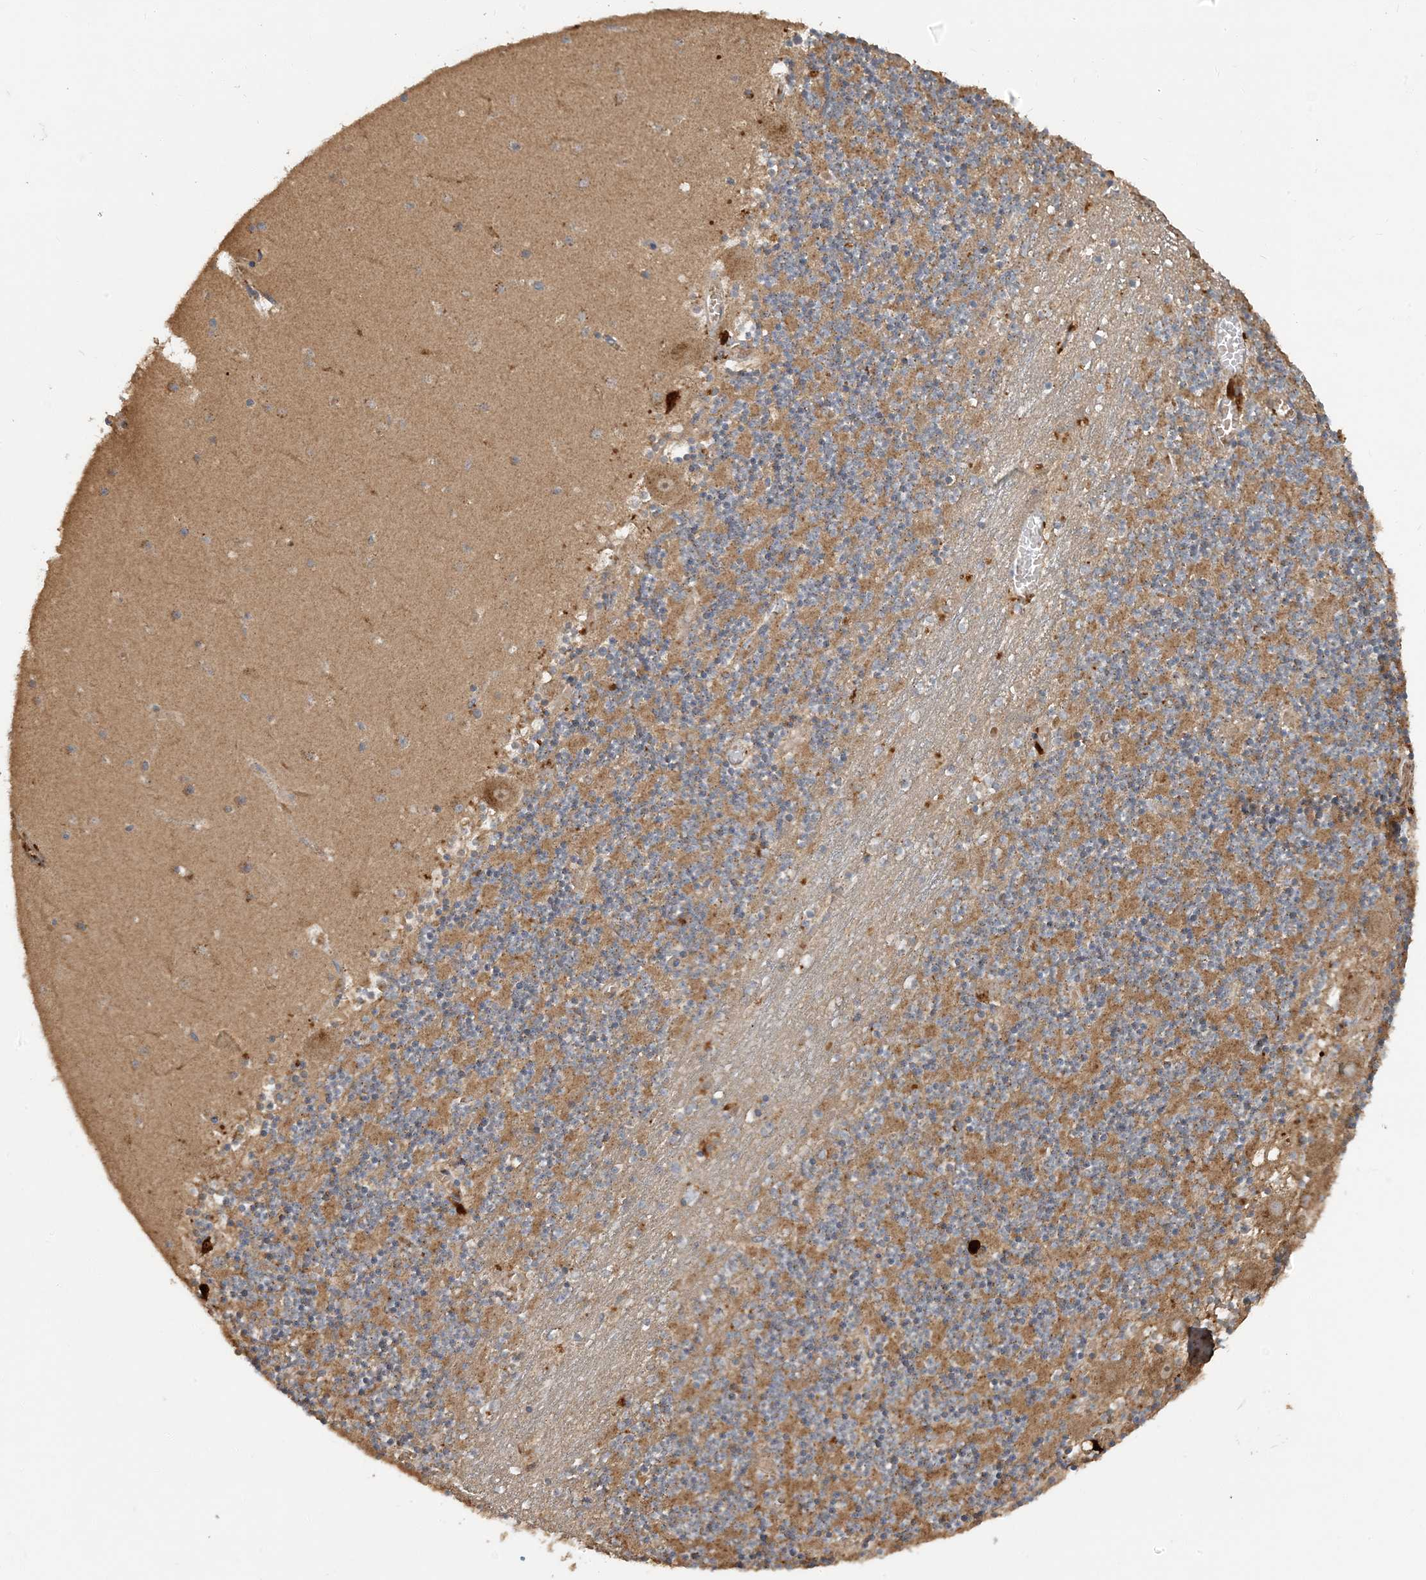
{"staining": {"intensity": "strong", "quantity": "25%-75%", "location": "cytoplasmic/membranous"}, "tissue": "cerebellum", "cell_type": "Cells in granular layer", "image_type": "normal", "snomed": [{"axis": "morphology", "description": "Normal tissue, NOS"}, {"axis": "topography", "description": "Cerebellum"}], "caption": "Cells in granular layer display strong cytoplasmic/membranous expression in about 25%-75% of cells in unremarkable cerebellum.", "gene": "LTN1", "patient": {"sex": "female", "age": 28}}